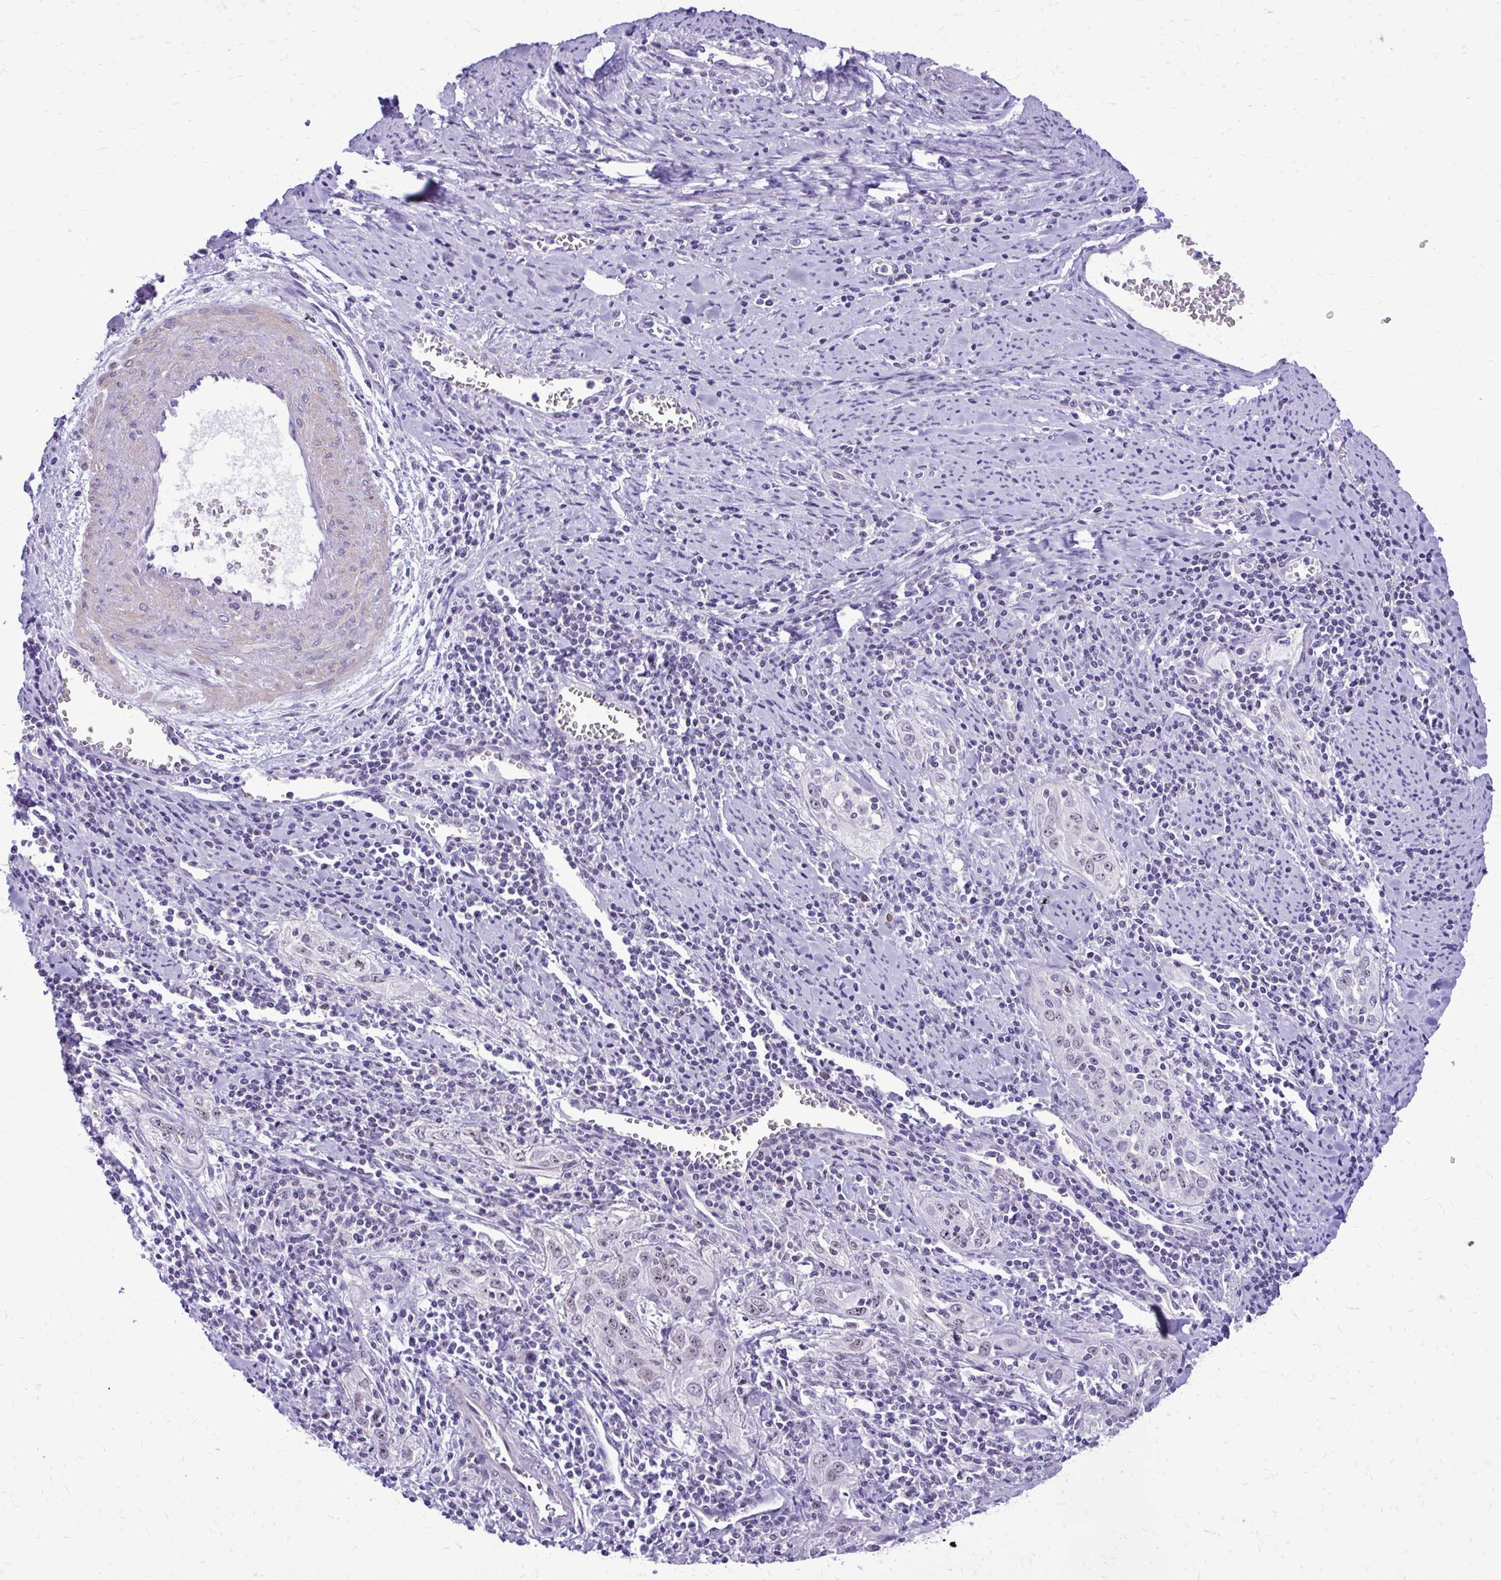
{"staining": {"intensity": "weak", "quantity": "25%-75%", "location": "nuclear"}, "tissue": "cervical cancer", "cell_type": "Tumor cells", "image_type": "cancer", "snomed": [{"axis": "morphology", "description": "Squamous cell carcinoma, NOS"}, {"axis": "topography", "description": "Cervix"}], "caption": "Protein staining exhibits weak nuclear staining in about 25%-75% of tumor cells in cervical cancer. (DAB = brown stain, brightfield microscopy at high magnification).", "gene": "RASL11B", "patient": {"sex": "female", "age": 57}}